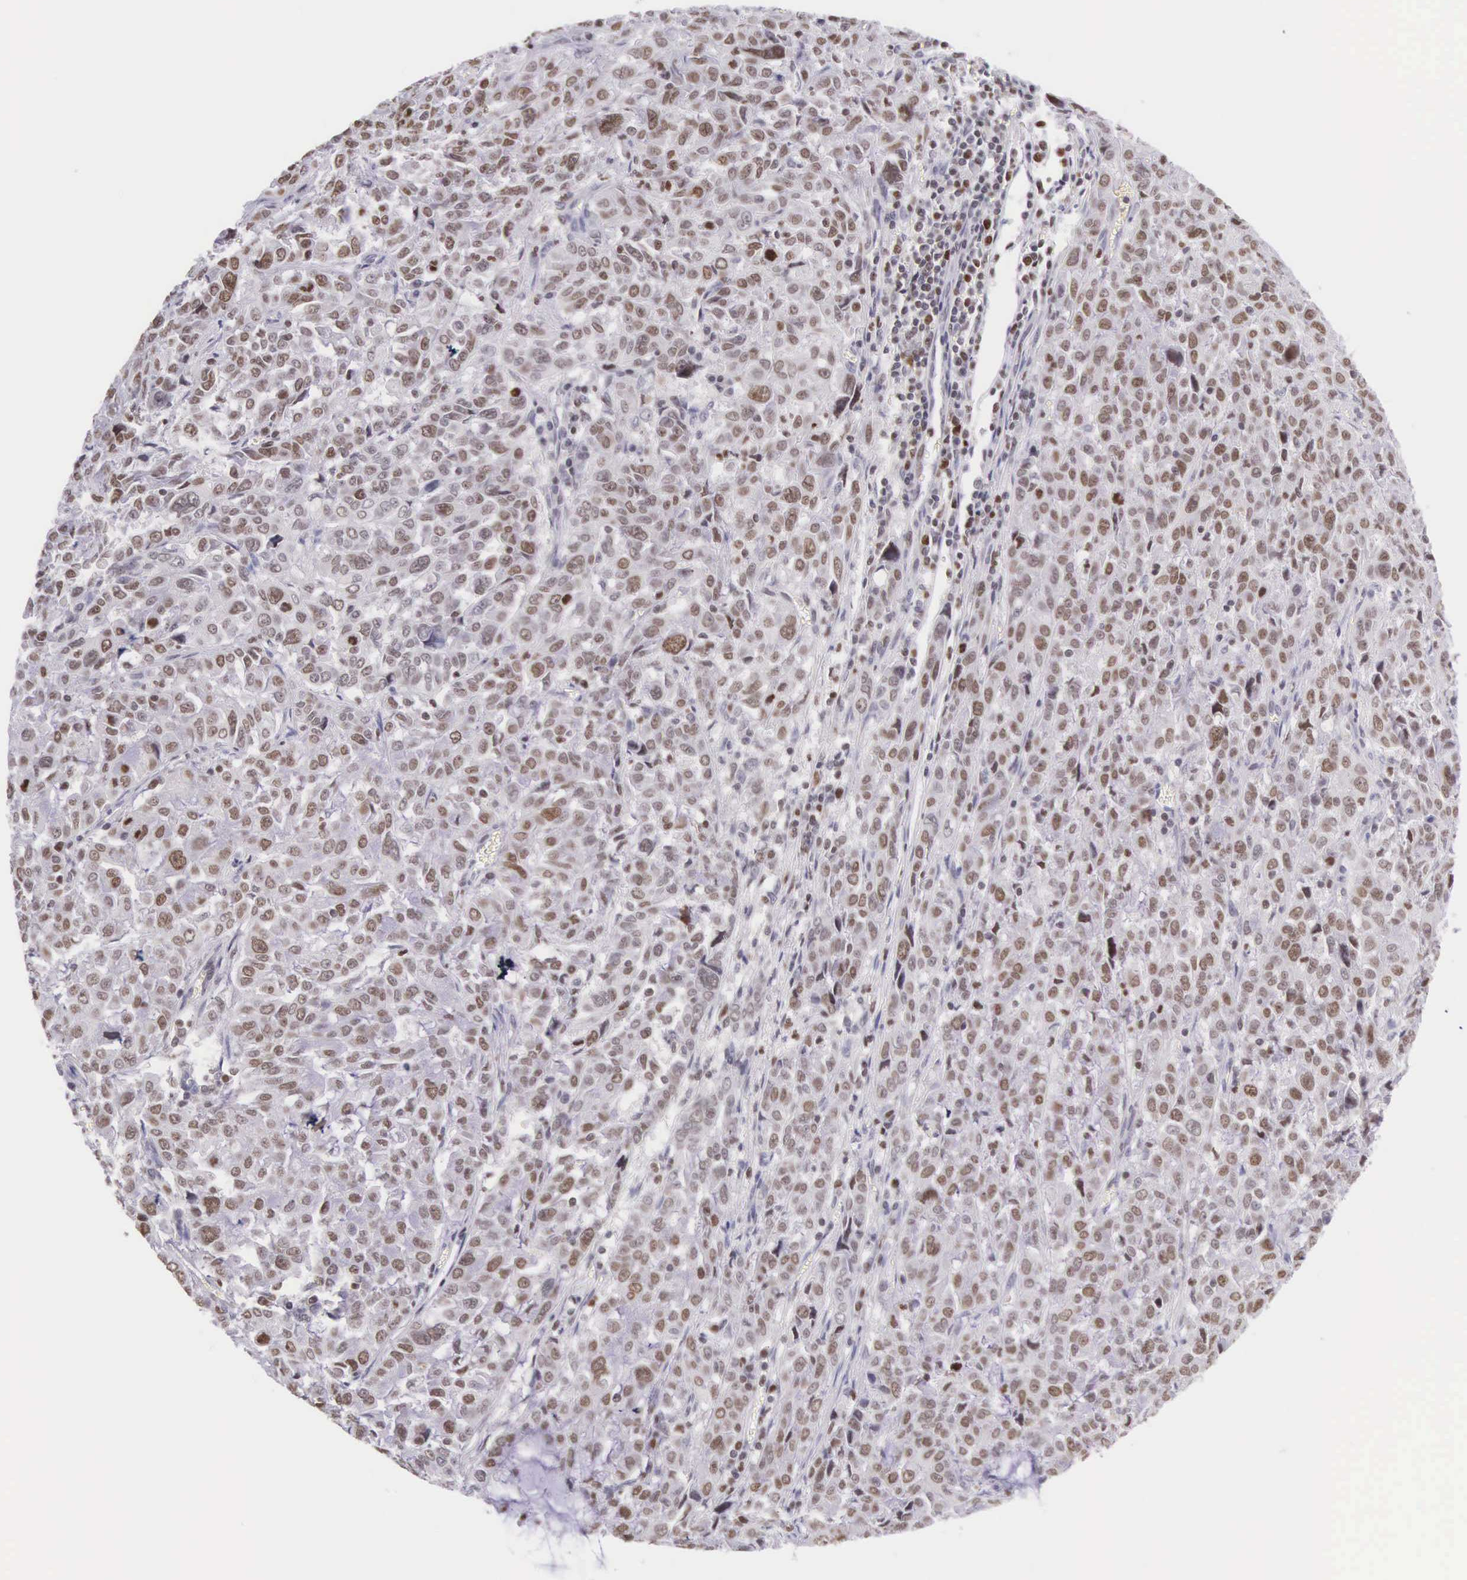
{"staining": {"intensity": "moderate", "quantity": "25%-75%", "location": "nuclear"}, "tissue": "pancreatic cancer", "cell_type": "Tumor cells", "image_type": "cancer", "snomed": [{"axis": "morphology", "description": "Adenocarcinoma, NOS"}, {"axis": "topography", "description": "Pancreas"}], "caption": "Pancreatic cancer was stained to show a protein in brown. There is medium levels of moderate nuclear expression in about 25%-75% of tumor cells.", "gene": "VRK1", "patient": {"sex": "female", "age": 52}}